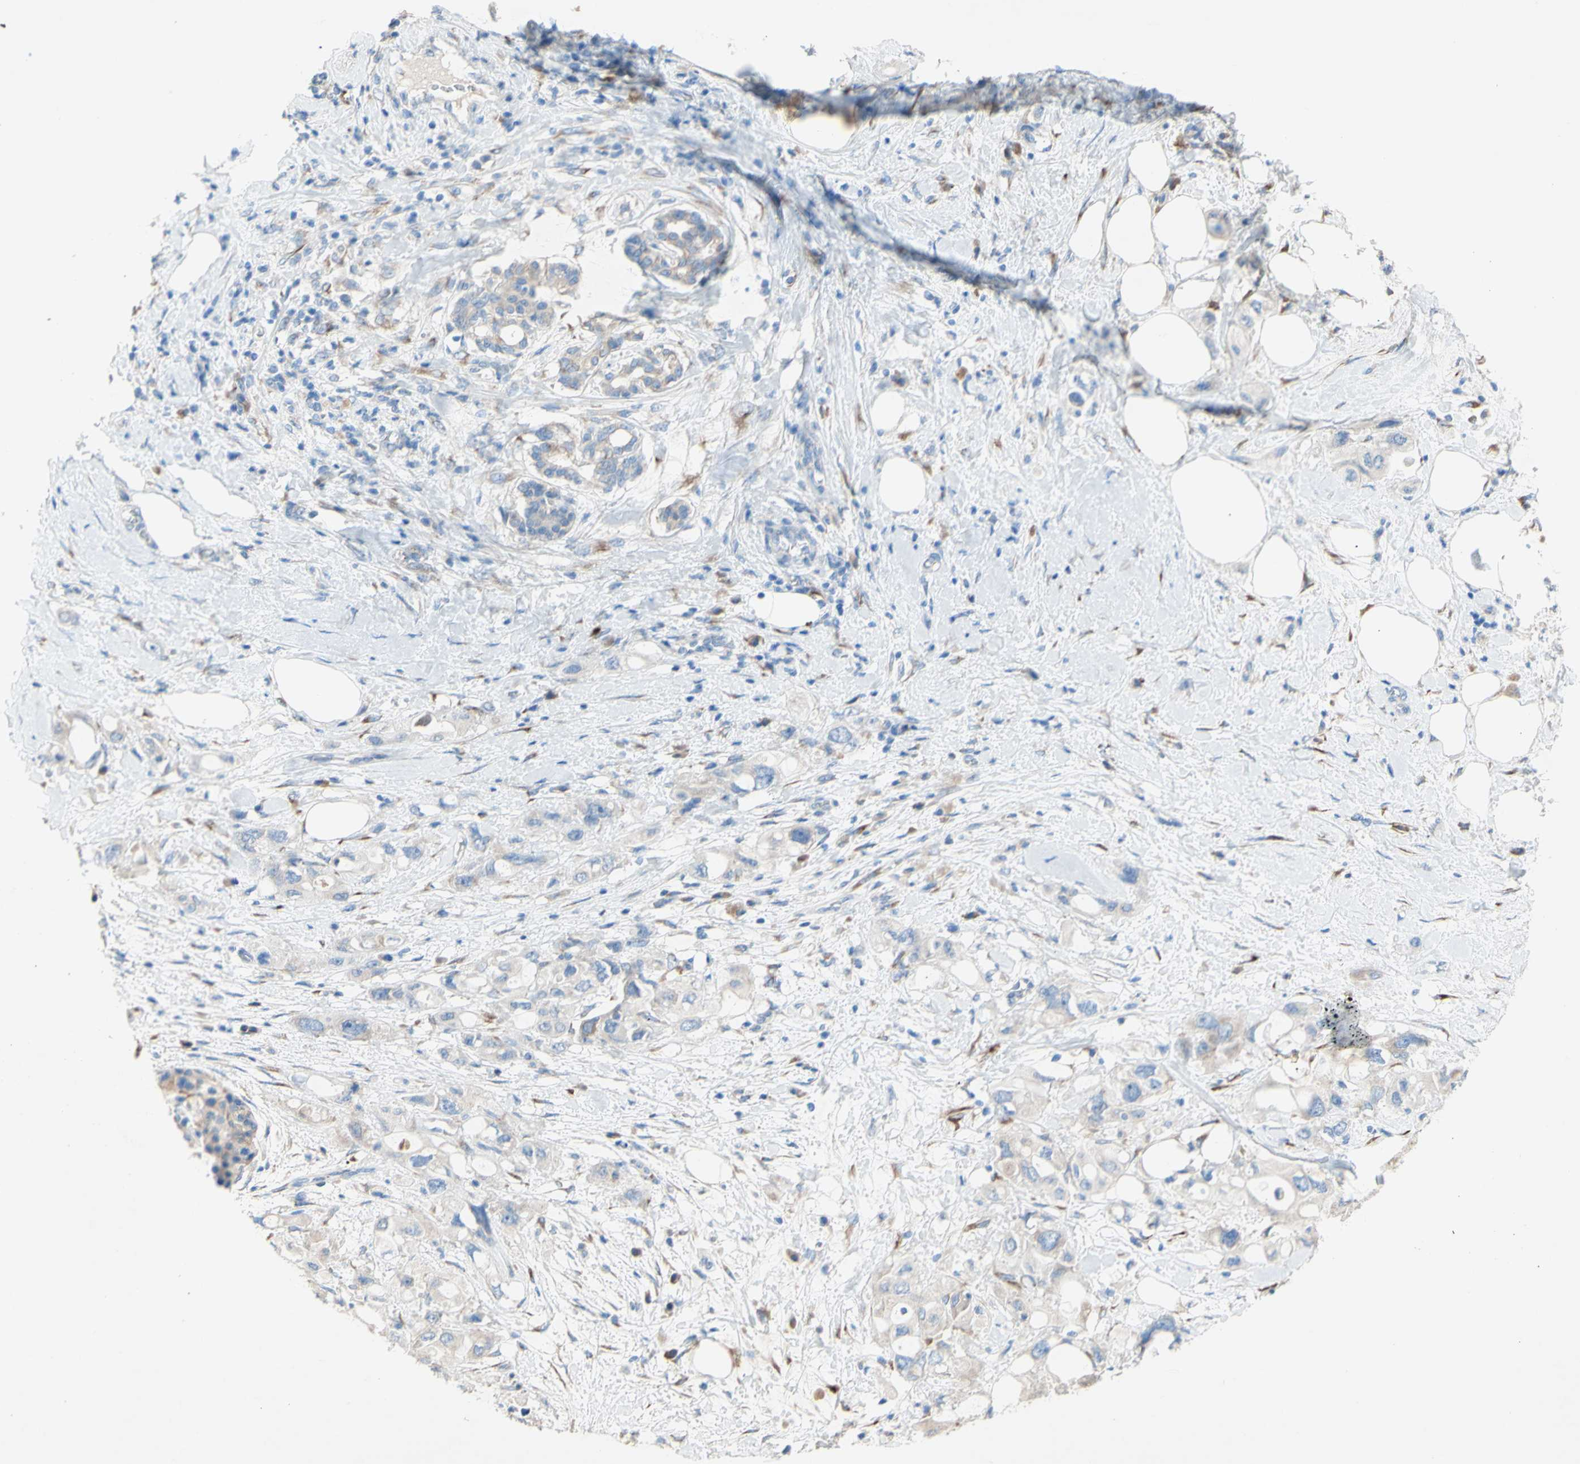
{"staining": {"intensity": "negative", "quantity": "none", "location": "none"}, "tissue": "pancreatic cancer", "cell_type": "Tumor cells", "image_type": "cancer", "snomed": [{"axis": "morphology", "description": "Adenocarcinoma, NOS"}, {"axis": "topography", "description": "Pancreas"}], "caption": "IHC of pancreatic cancer (adenocarcinoma) shows no positivity in tumor cells.", "gene": "TMIGD2", "patient": {"sex": "female", "age": 56}}